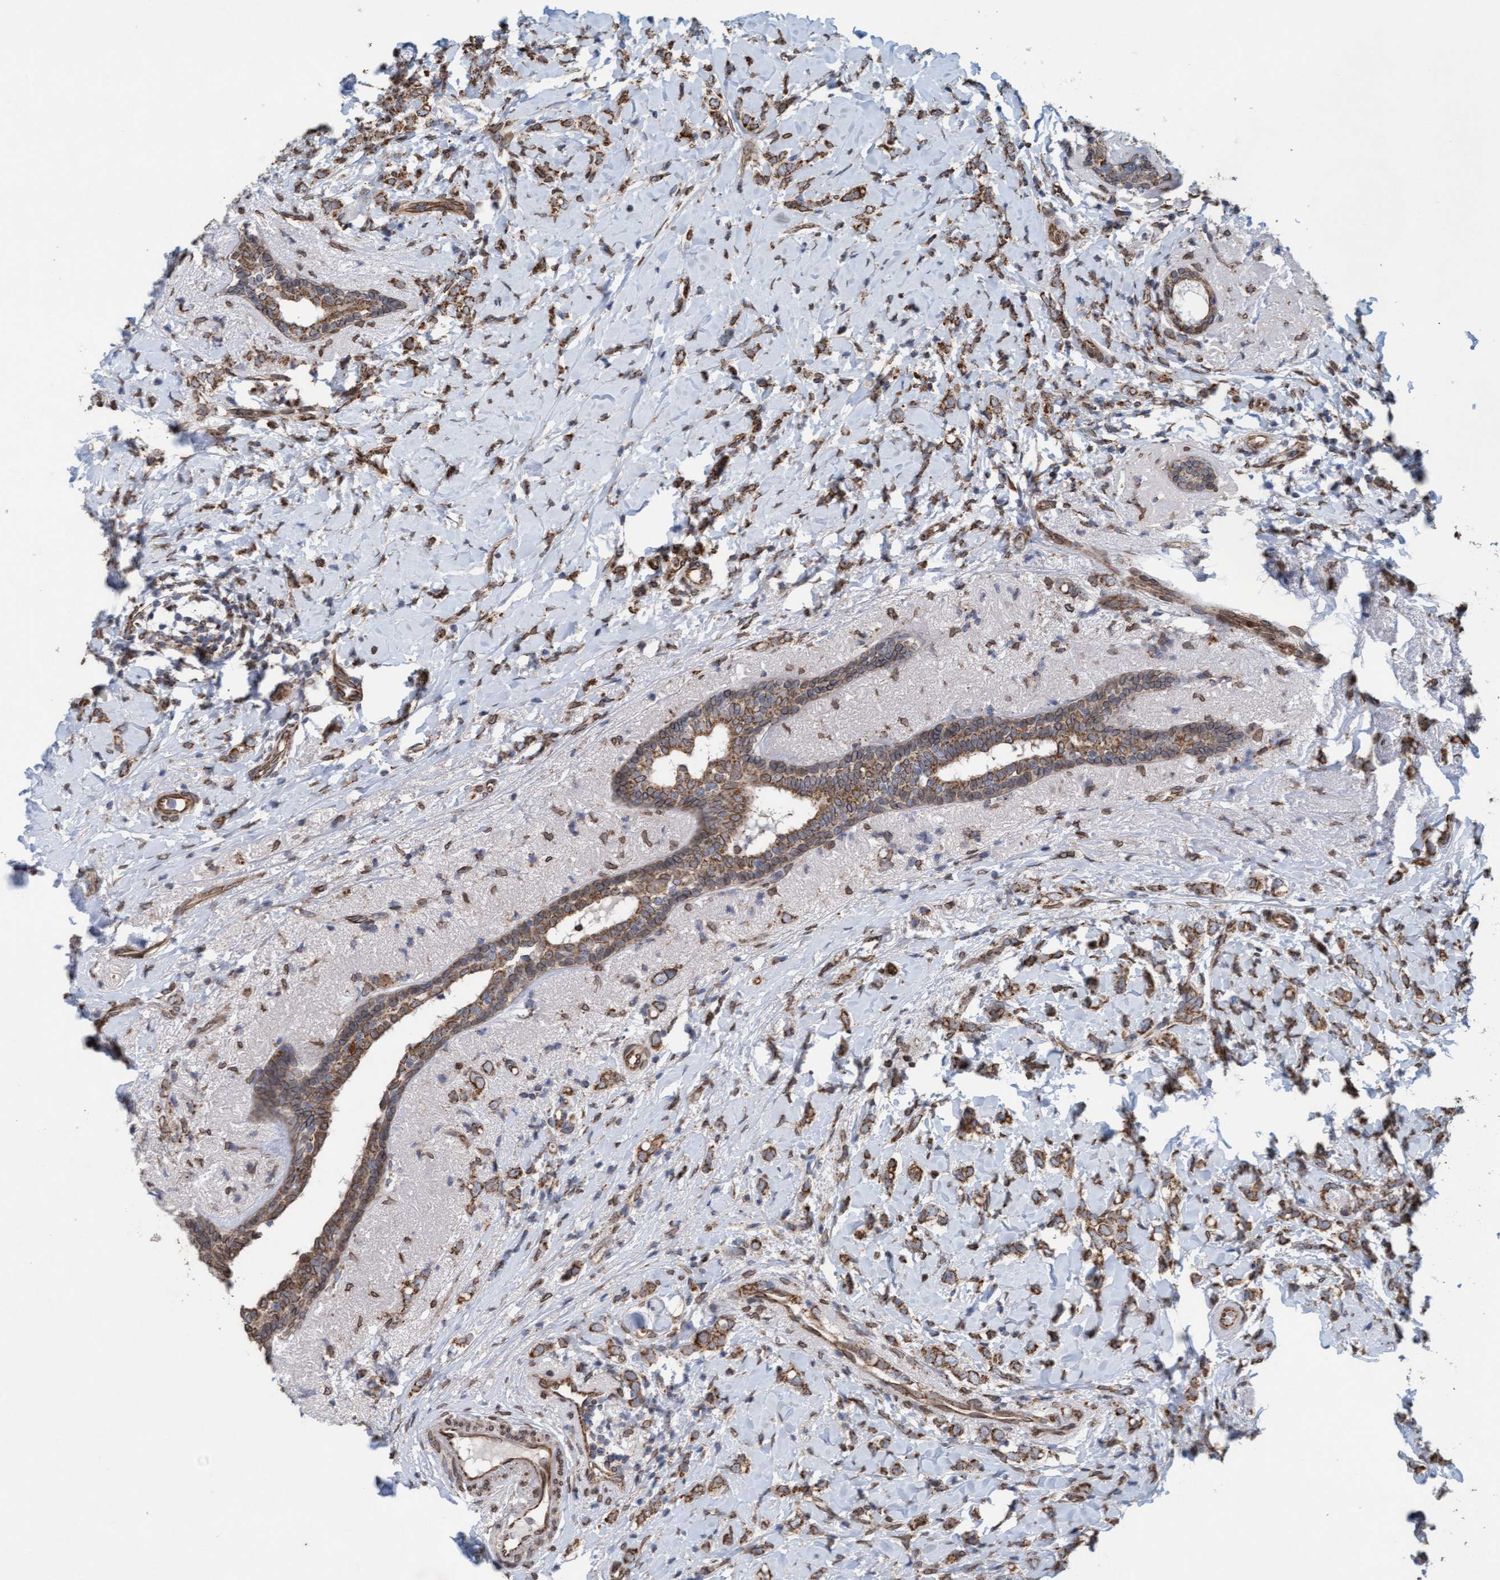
{"staining": {"intensity": "moderate", "quantity": ">75%", "location": "cytoplasmic/membranous"}, "tissue": "breast cancer", "cell_type": "Tumor cells", "image_type": "cancer", "snomed": [{"axis": "morphology", "description": "Normal tissue, NOS"}, {"axis": "morphology", "description": "Lobular carcinoma"}, {"axis": "topography", "description": "Breast"}], "caption": "Approximately >75% of tumor cells in breast cancer demonstrate moderate cytoplasmic/membranous protein positivity as visualized by brown immunohistochemical staining.", "gene": "MRPS23", "patient": {"sex": "female", "age": 47}}